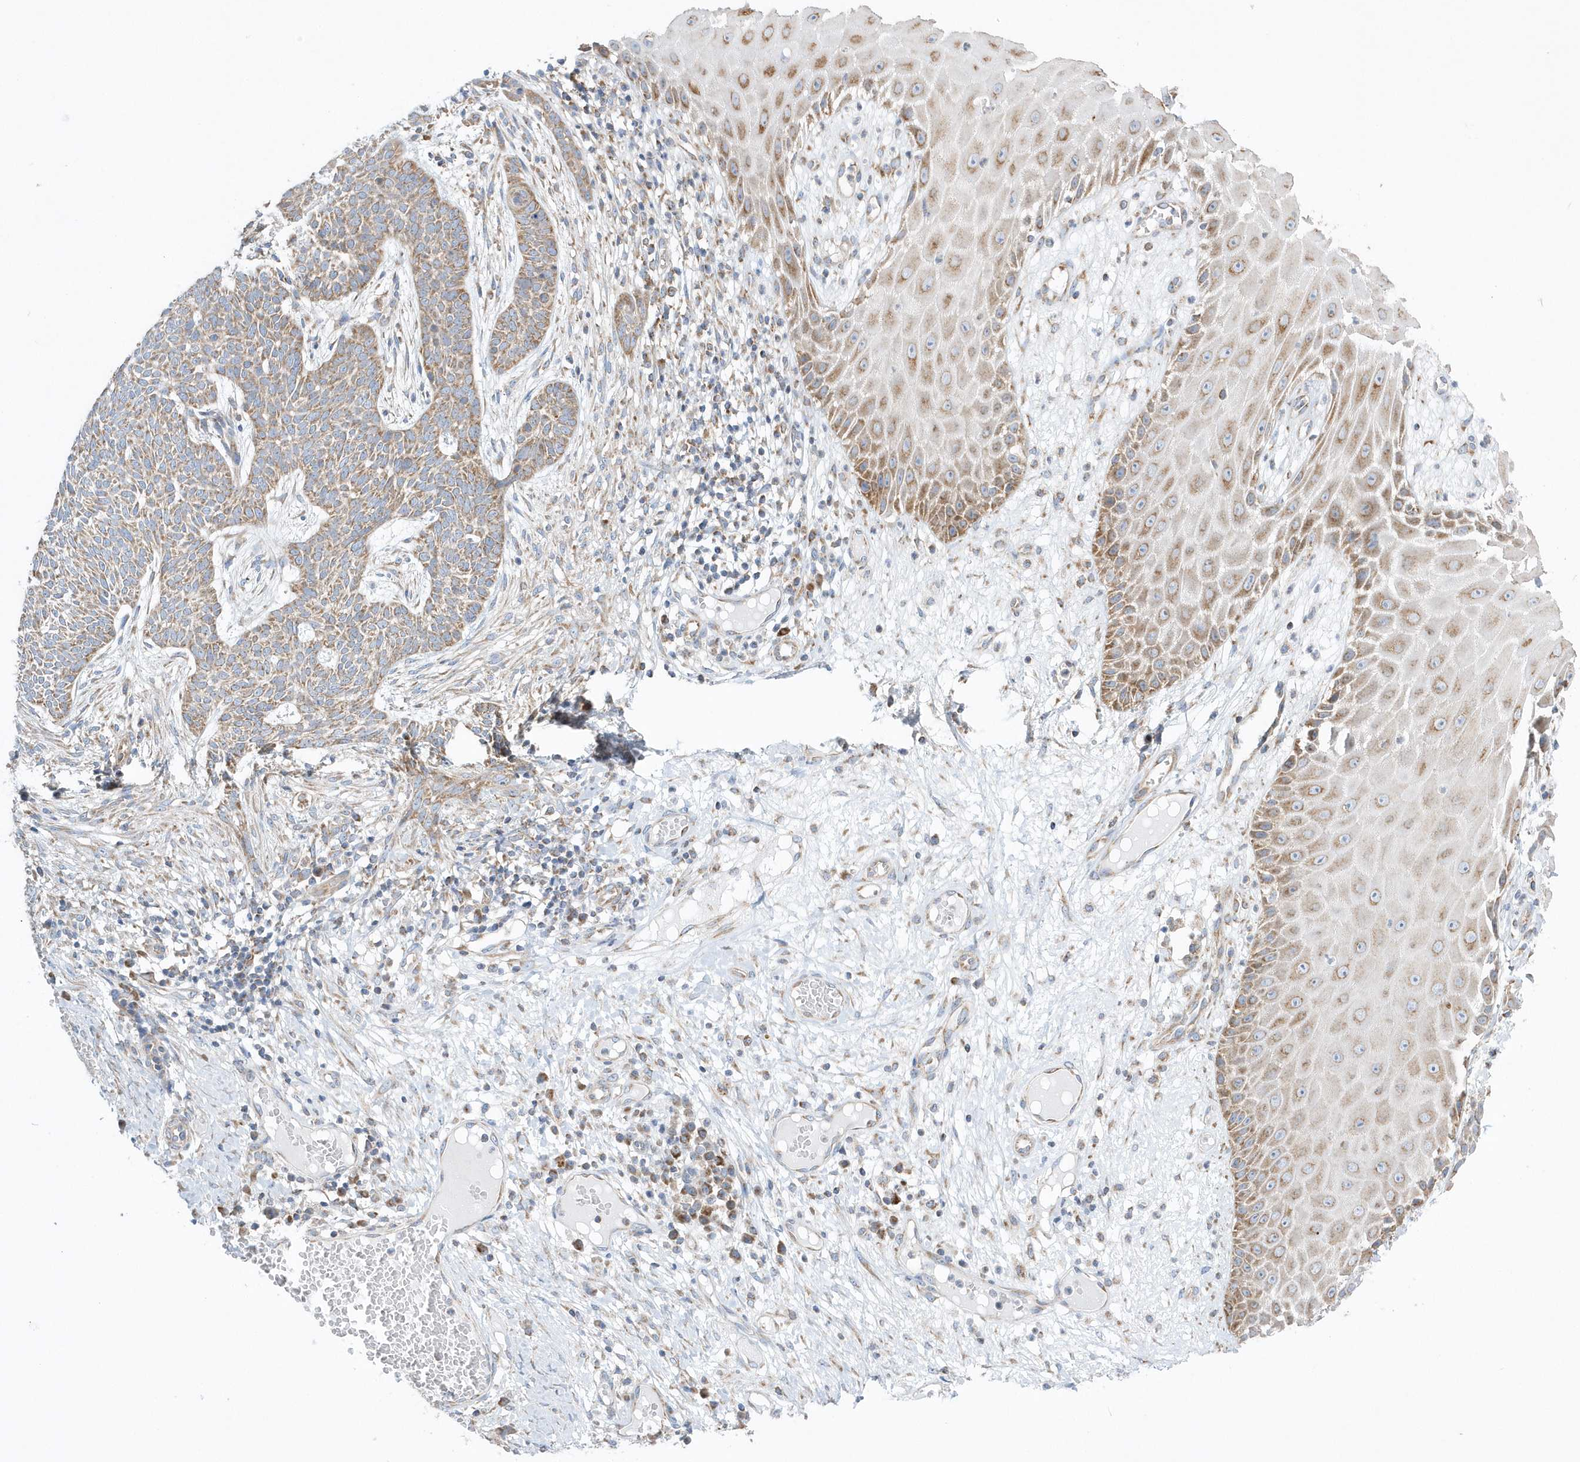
{"staining": {"intensity": "moderate", "quantity": ">75%", "location": "cytoplasmic/membranous"}, "tissue": "skin cancer", "cell_type": "Tumor cells", "image_type": "cancer", "snomed": [{"axis": "morphology", "description": "Normal tissue, NOS"}, {"axis": "morphology", "description": "Basal cell carcinoma"}, {"axis": "topography", "description": "Skin"}], "caption": "Skin cancer (basal cell carcinoma) stained with immunohistochemistry (IHC) exhibits moderate cytoplasmic/membranous staining in approximately >75% of tumor cells. Ihc stains the protein of interest in brown and the nuclei are stained blue.", "gene": "SPATA5", "patient": {"sex": "male", "age": 64}}